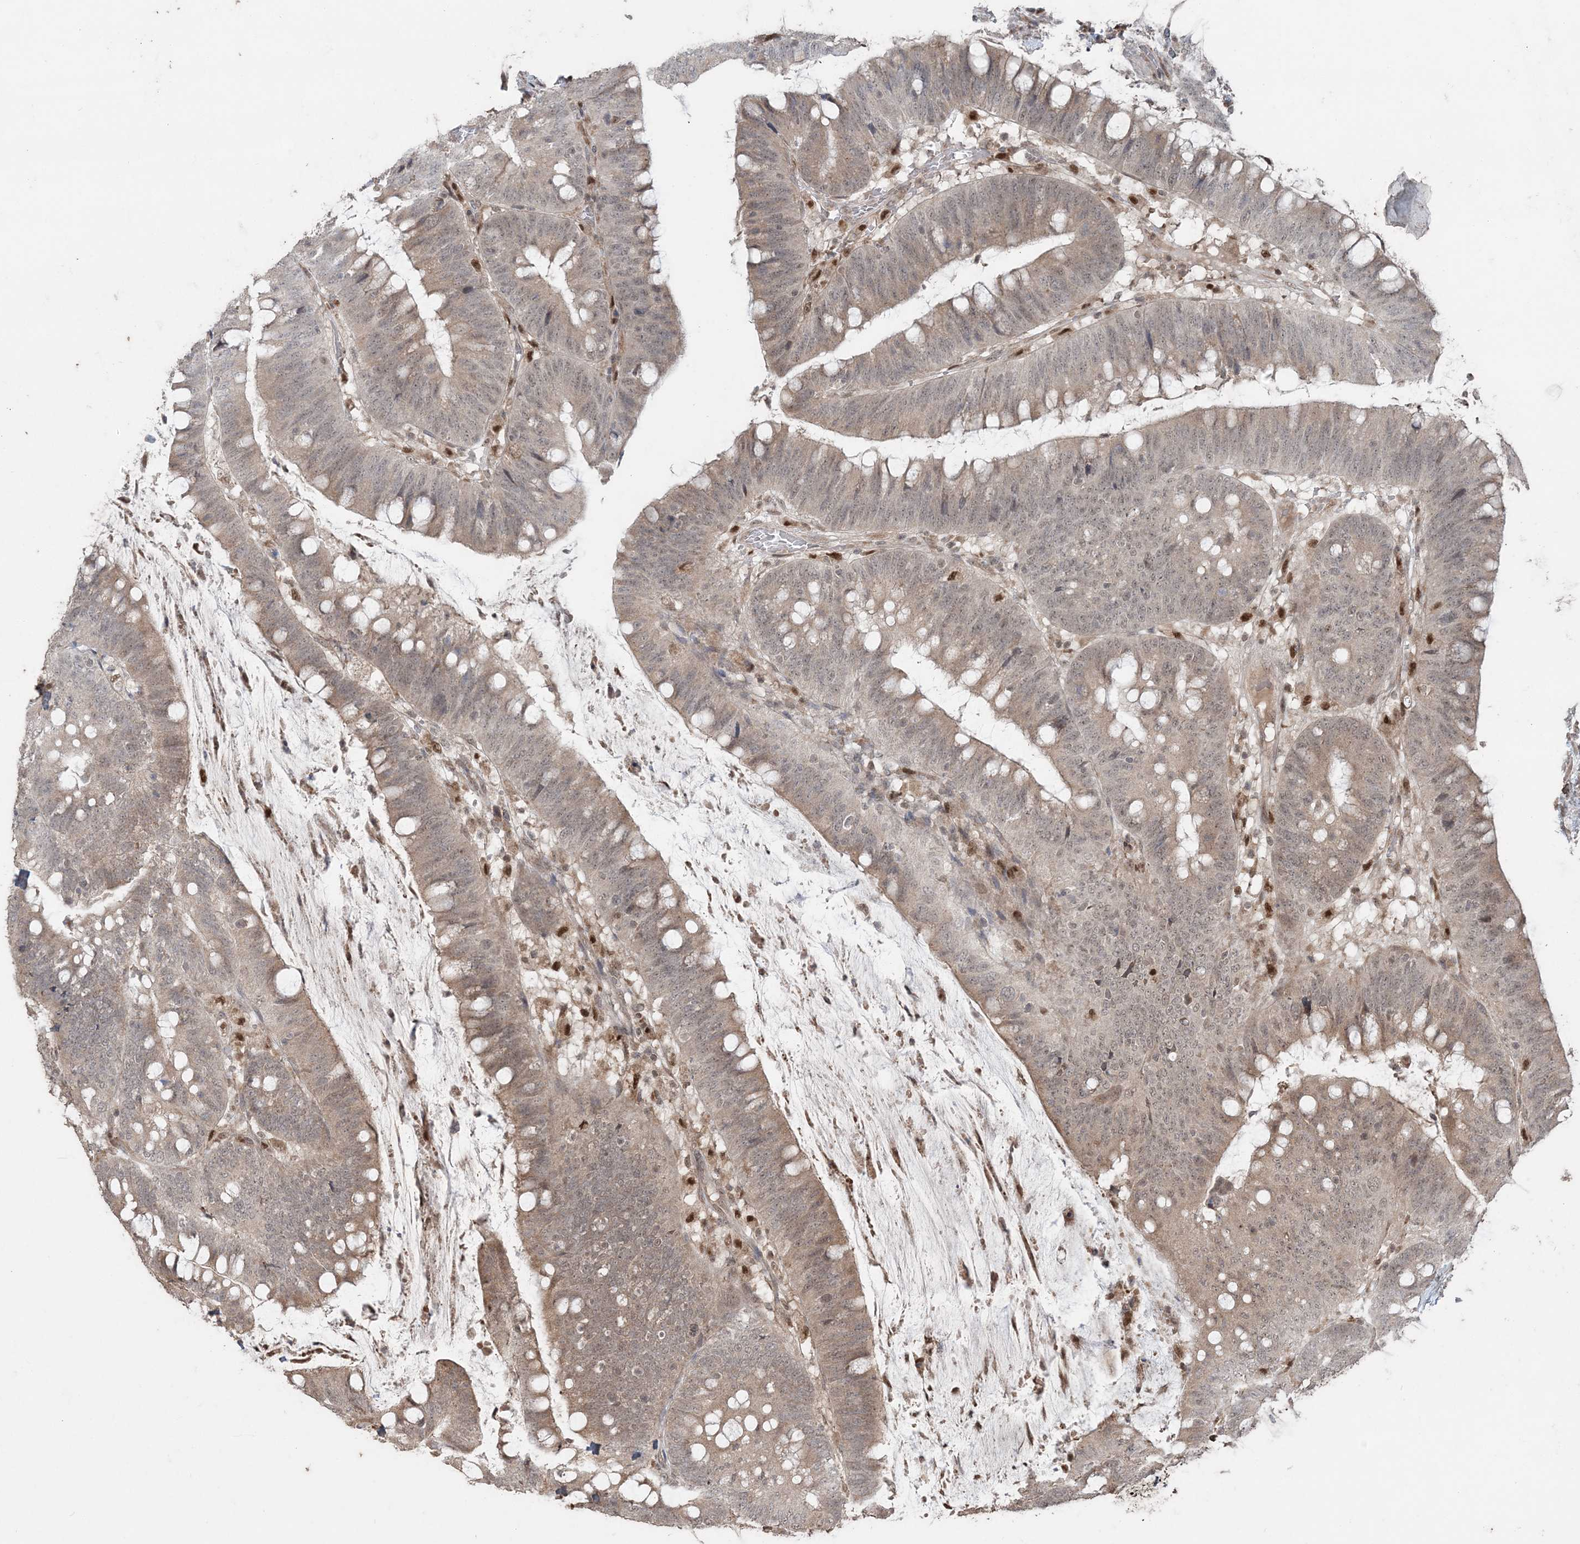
{"staining": {"intensity": "weak", "quantity": "25%-75%", "location": "cytoplasmic/membranous,nuclear"}, "tissue": "colorectal cancer", "cell_type": "Tumor cells", "image_type": "cancer", "snomed": [{"axis": "morphology", "description": "Adenocarcinoma, NOS"}, {"axis": "topography", "description": "Colon"}], "caption": "Weak cytoplasmic/membranous and nuclear staining for a protein is present in approximately 25%-75% of tumor cells of colorectal cancer (adenocarcinoma) using immunohistochemistry (IHC).", "gene": "SLU7", "patient": {"sex": "female", "age": 66}}